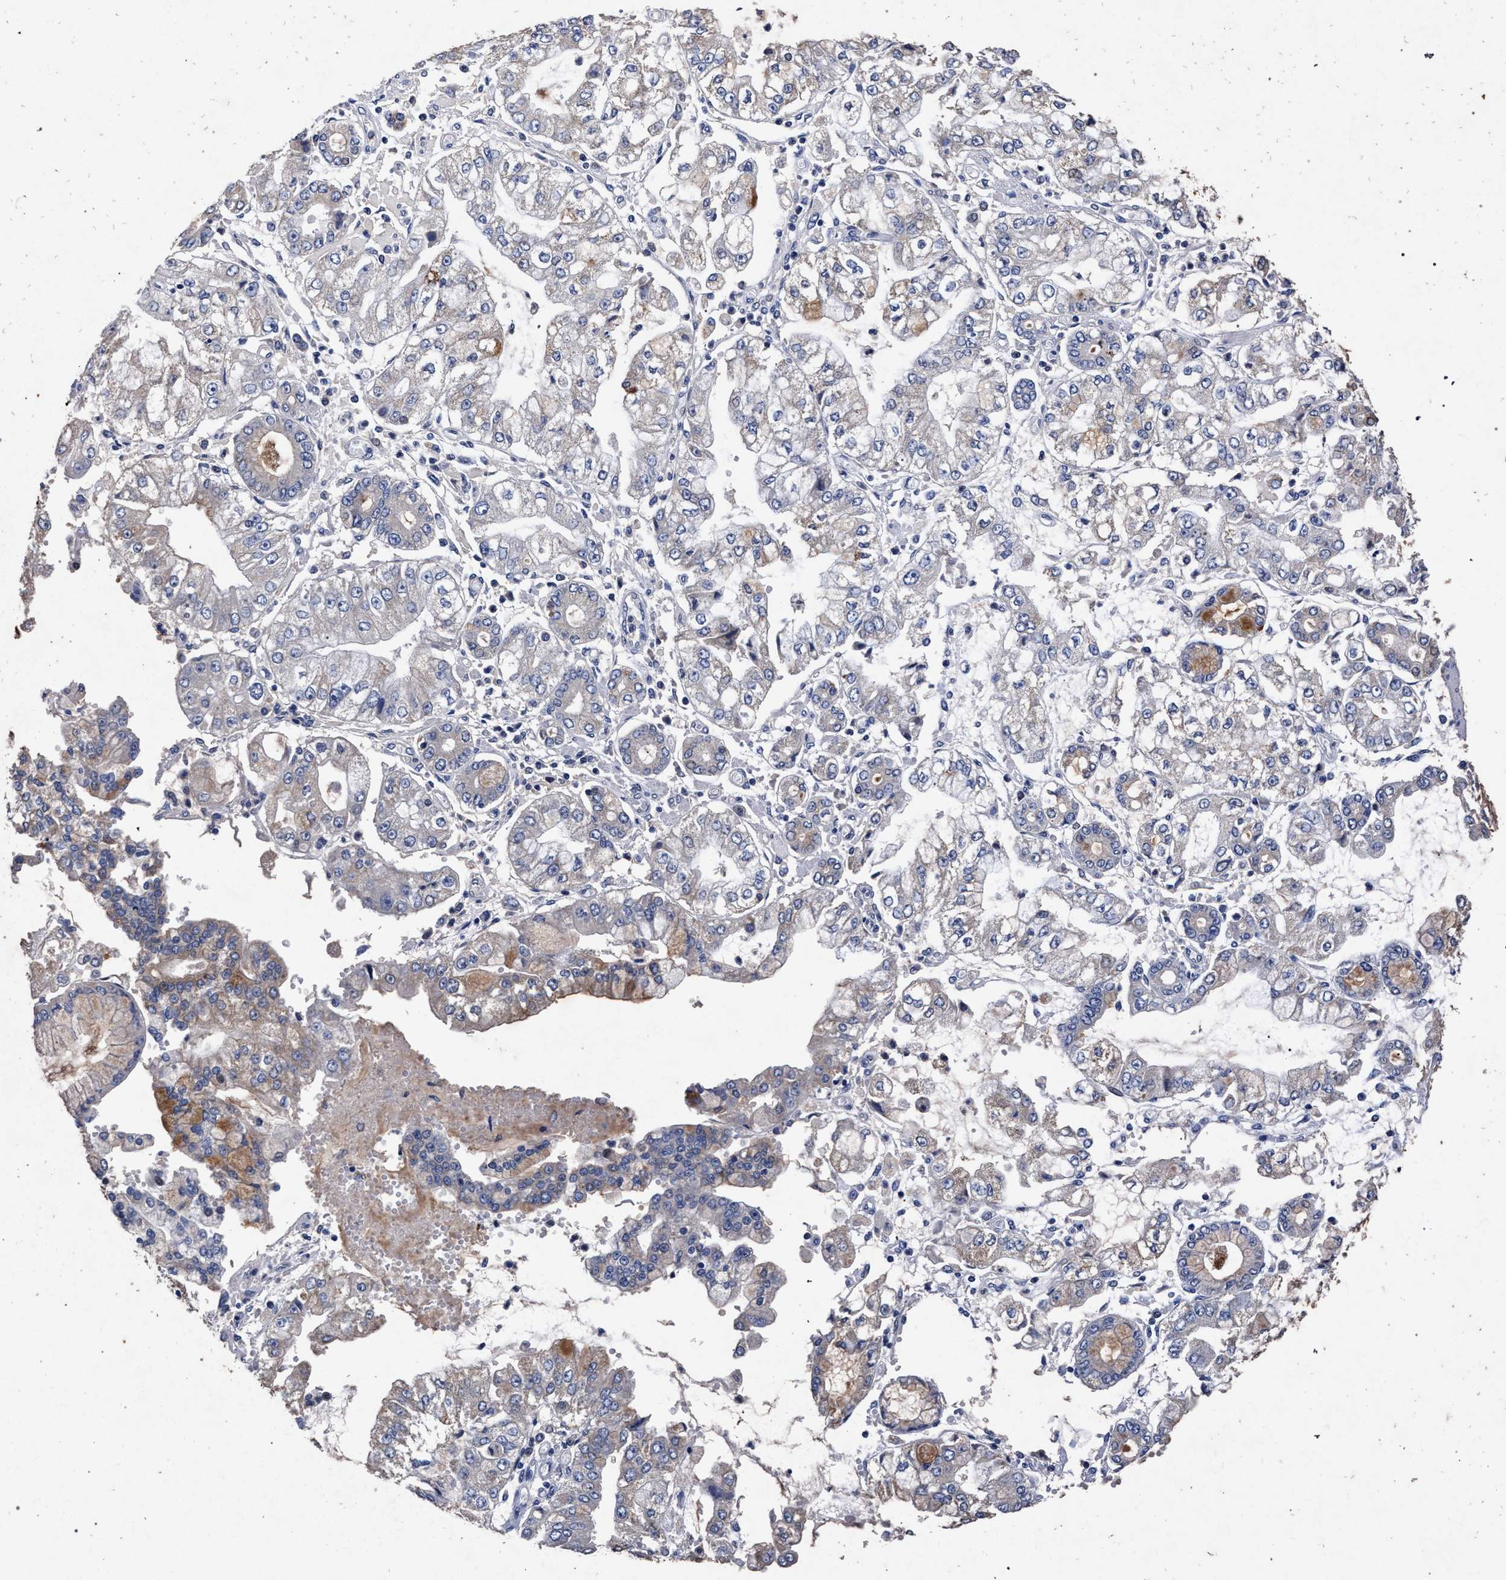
{"staining": {"intensity": "weak", "quantity": "<25%", "location": "cytoplasmic/membranous"}, "tissue": "stomach cancer", "cell_type": "Tumor cells", "image_type": "cancer", "snomed": [{"axis": "morphology", "description": "Adenocarcinoma, NOS"}, {"axis": "topography", "description": "Stomach"}], "caption": "A high-resolution photomicrograph shows IHC staining of stomach cancer, which shows no significant expression in tumor cells.", "gene": "ATP1A2", "patient": {"sex": "male", "age": 76}}